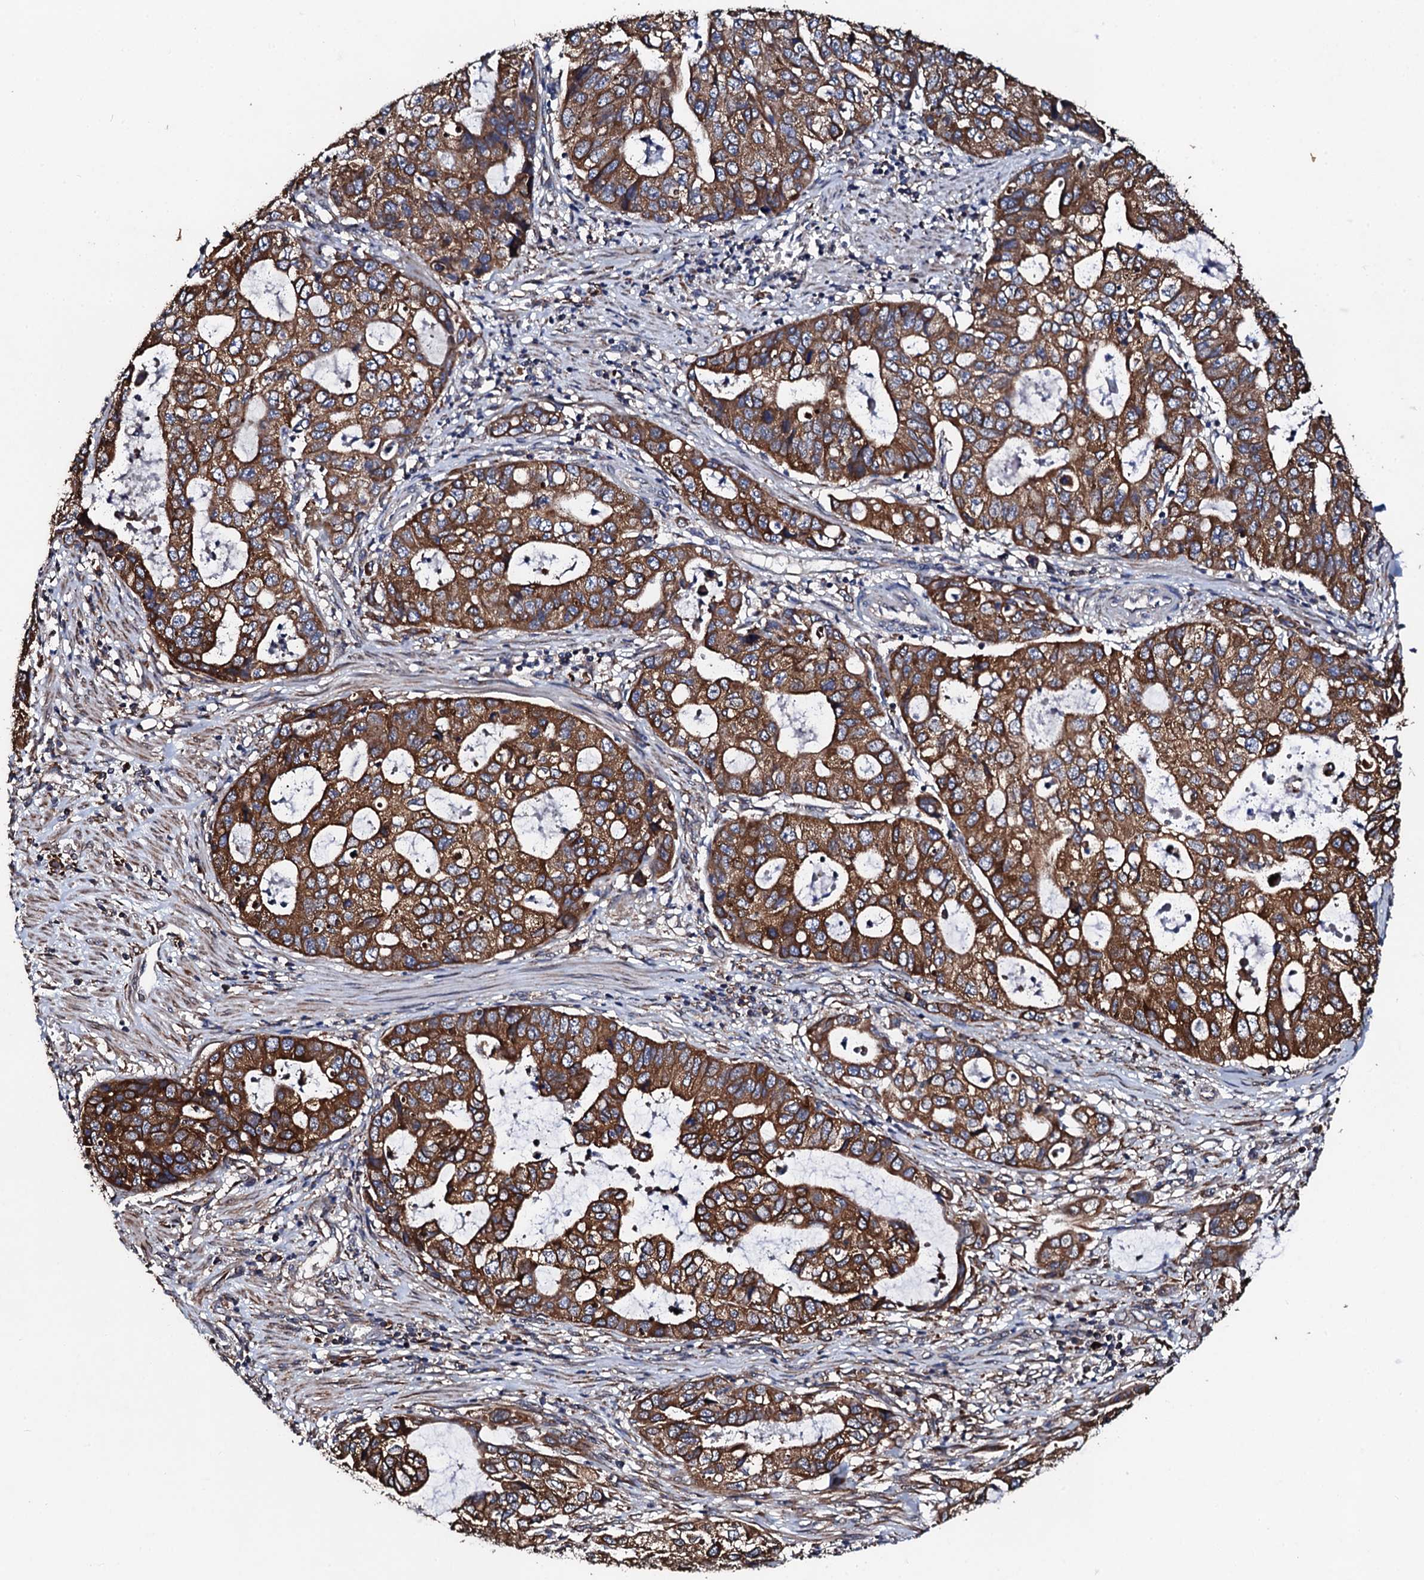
{"staining": {"intensity": "strong", "quantity": ">75%", "location": "cytoplasmic/membranous"}, "tissue": "stomach cancer", "cell_type": "Tumor cells", "image_type": "cancer", "snomed": [{"axis": "morphology", "description": "Adenocarcinoma, NOS"}, {"axis": "topography", "description": "Stomach, upper"}], "caption": "Protein expression analysis of stomach adenocarcinoma reveals strong cytoplasmic/membranous positivity in about >75% of tumor cells. The staining was performed using DAB, with brown indicating positive protein expression. Nuclei are stained blue with hematoxylin.", "gene": "CKAP5", "patient": {"sex": "female", "age": 52}}